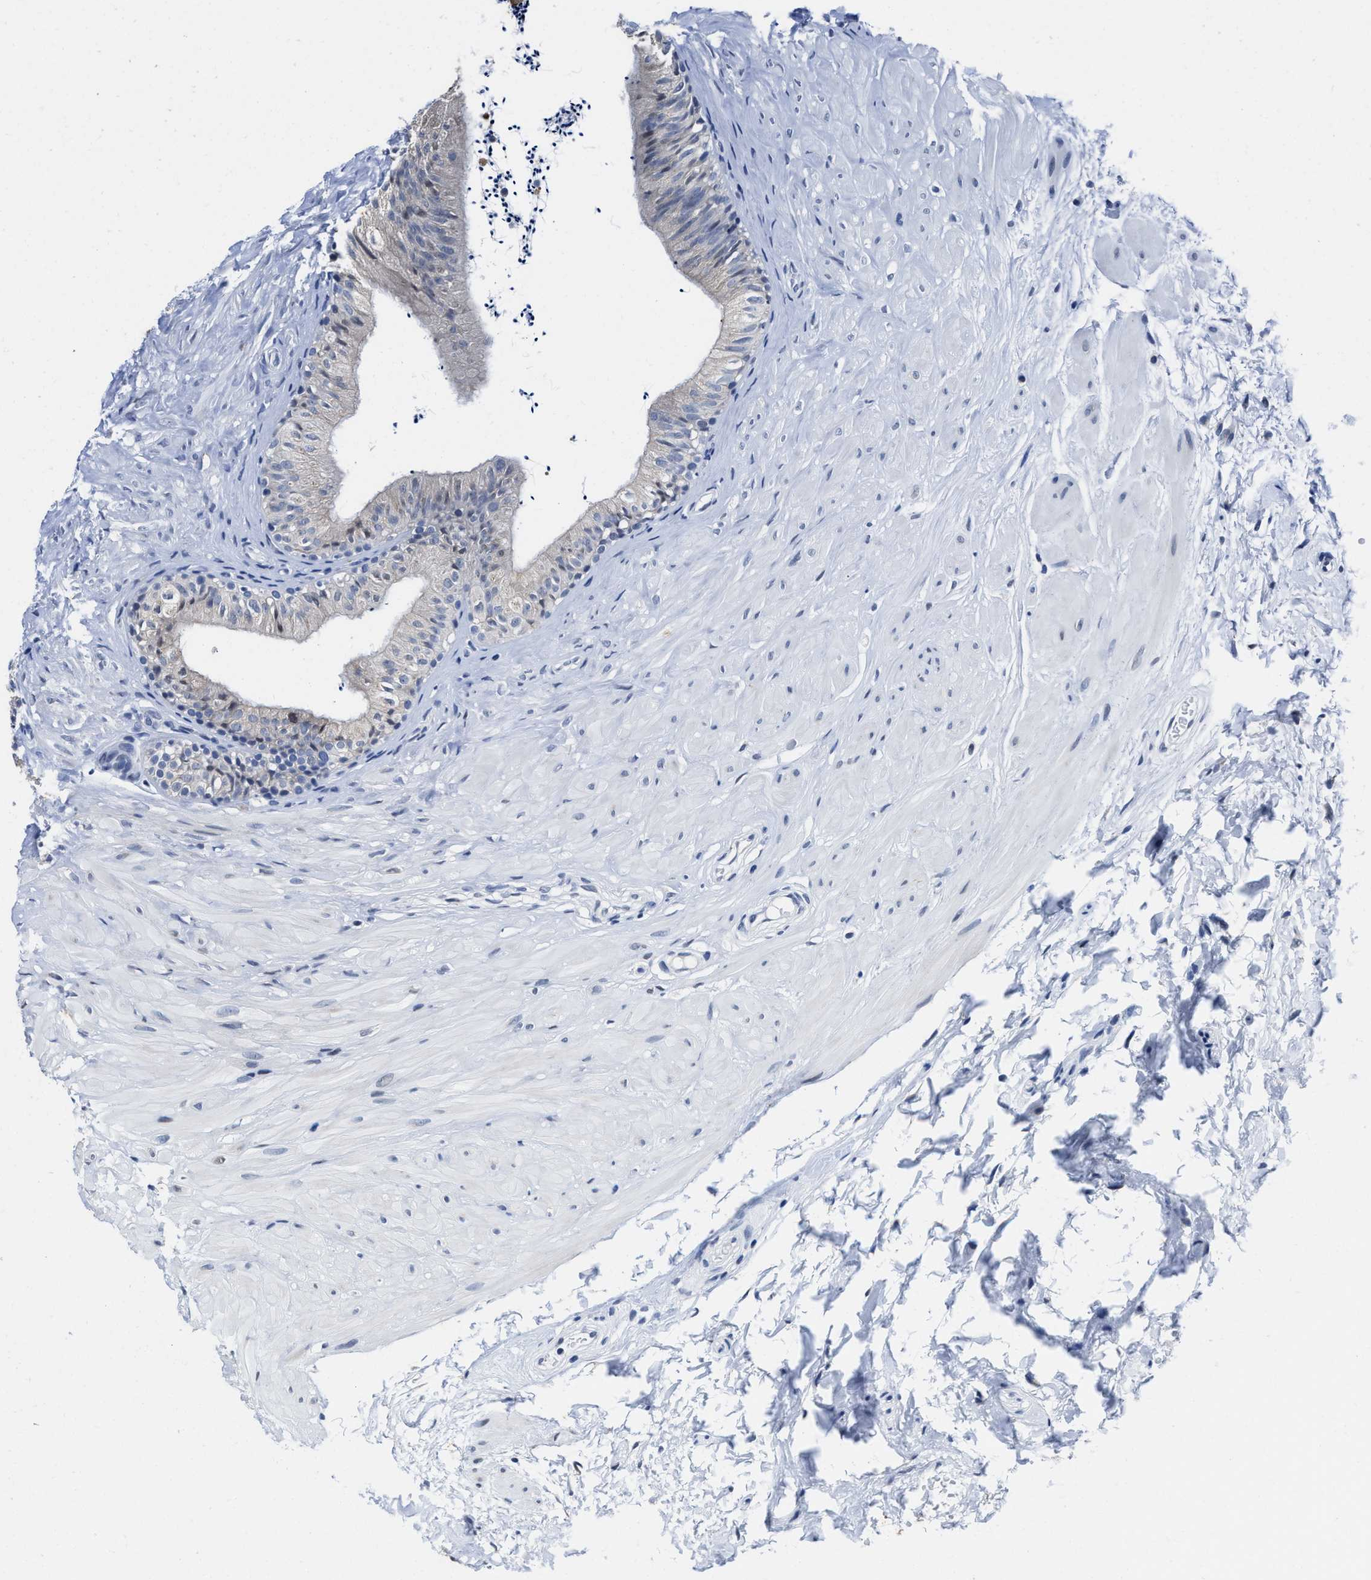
{"staining": {"intensity": "negative", "quantity": "none", "location": "none"}, "tissue": "epididymis", "cell_type": "Glandular cells", "image_type": "normal", "snomed": [{"axis": "morphology", "description": "Normal tissue, NOS"}, {"axis": "topography", "description": "Epididymis"}], "caption": "An immunohistochemistry image of unremarkable epididymis is shown. There is no staining in glandular cells of epididymis. (DAB (3,3'-diaminobenzidine) immunohistochemistry (IHC) with hematoxylin counter stain).", "gene": "HOOK1", "patient": {"sex": "male", "age": 56}}